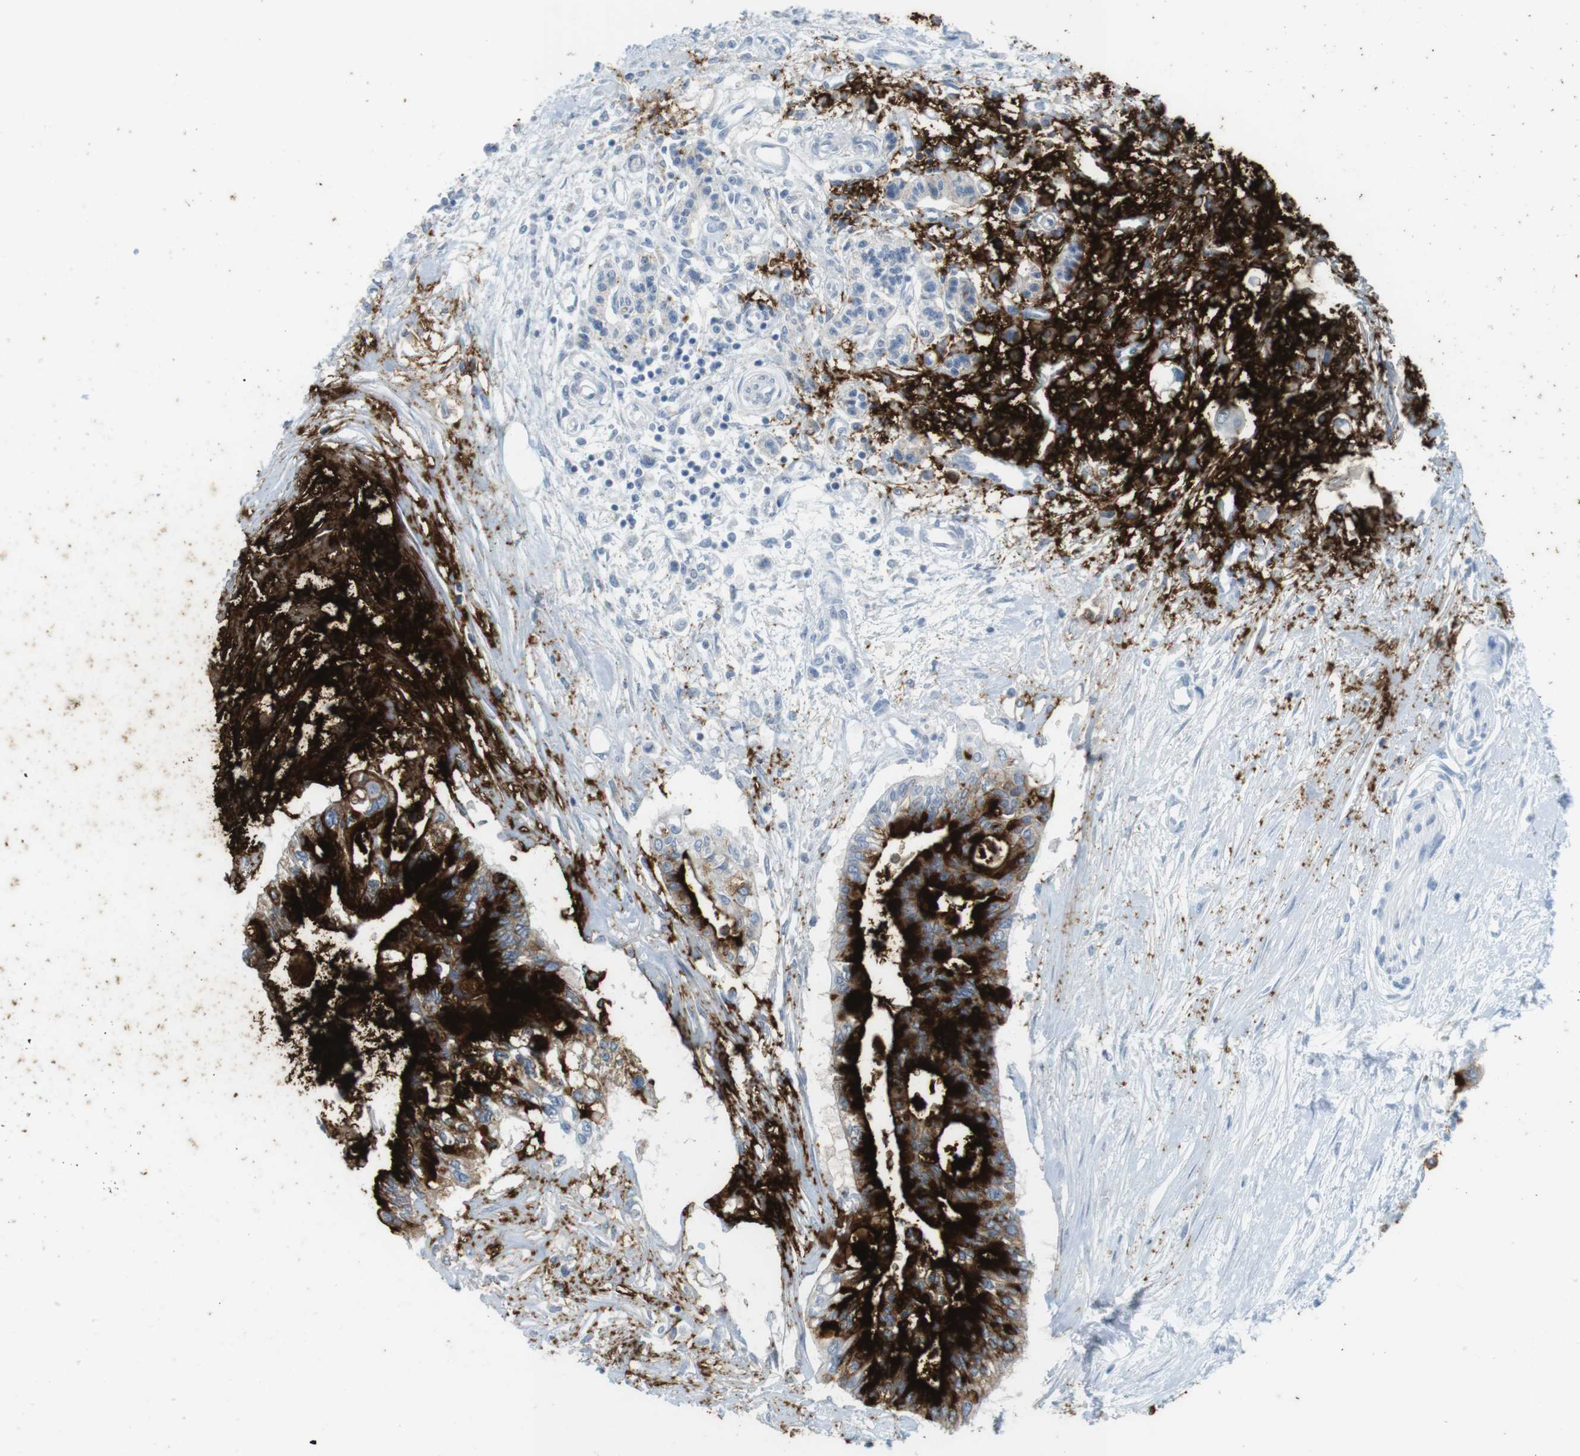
{"staining": {"intensity": "strong", "quantity": "25%-75%", "location": "cytoplasmic/membranous"}, "tissue": "pancreatic cancer", "cell_type": "Tumor cells", "image_type": "cancer", "snomed": [{"axis": "morphology", "description": "Adenocarcinoma, NOS"}, {"axis": "topography", "description": "Pancreas"}], "caption": "An immunohistochemistry photomicrograph of tumor tissue is shown. Protein staining in brown shows strong cytoplasmic/membranous positivity in adenocarcinoma (pancreatic) within tumor cells.", "gene": "MUC5B", "patient": {"sex": "female", "age": 77}}